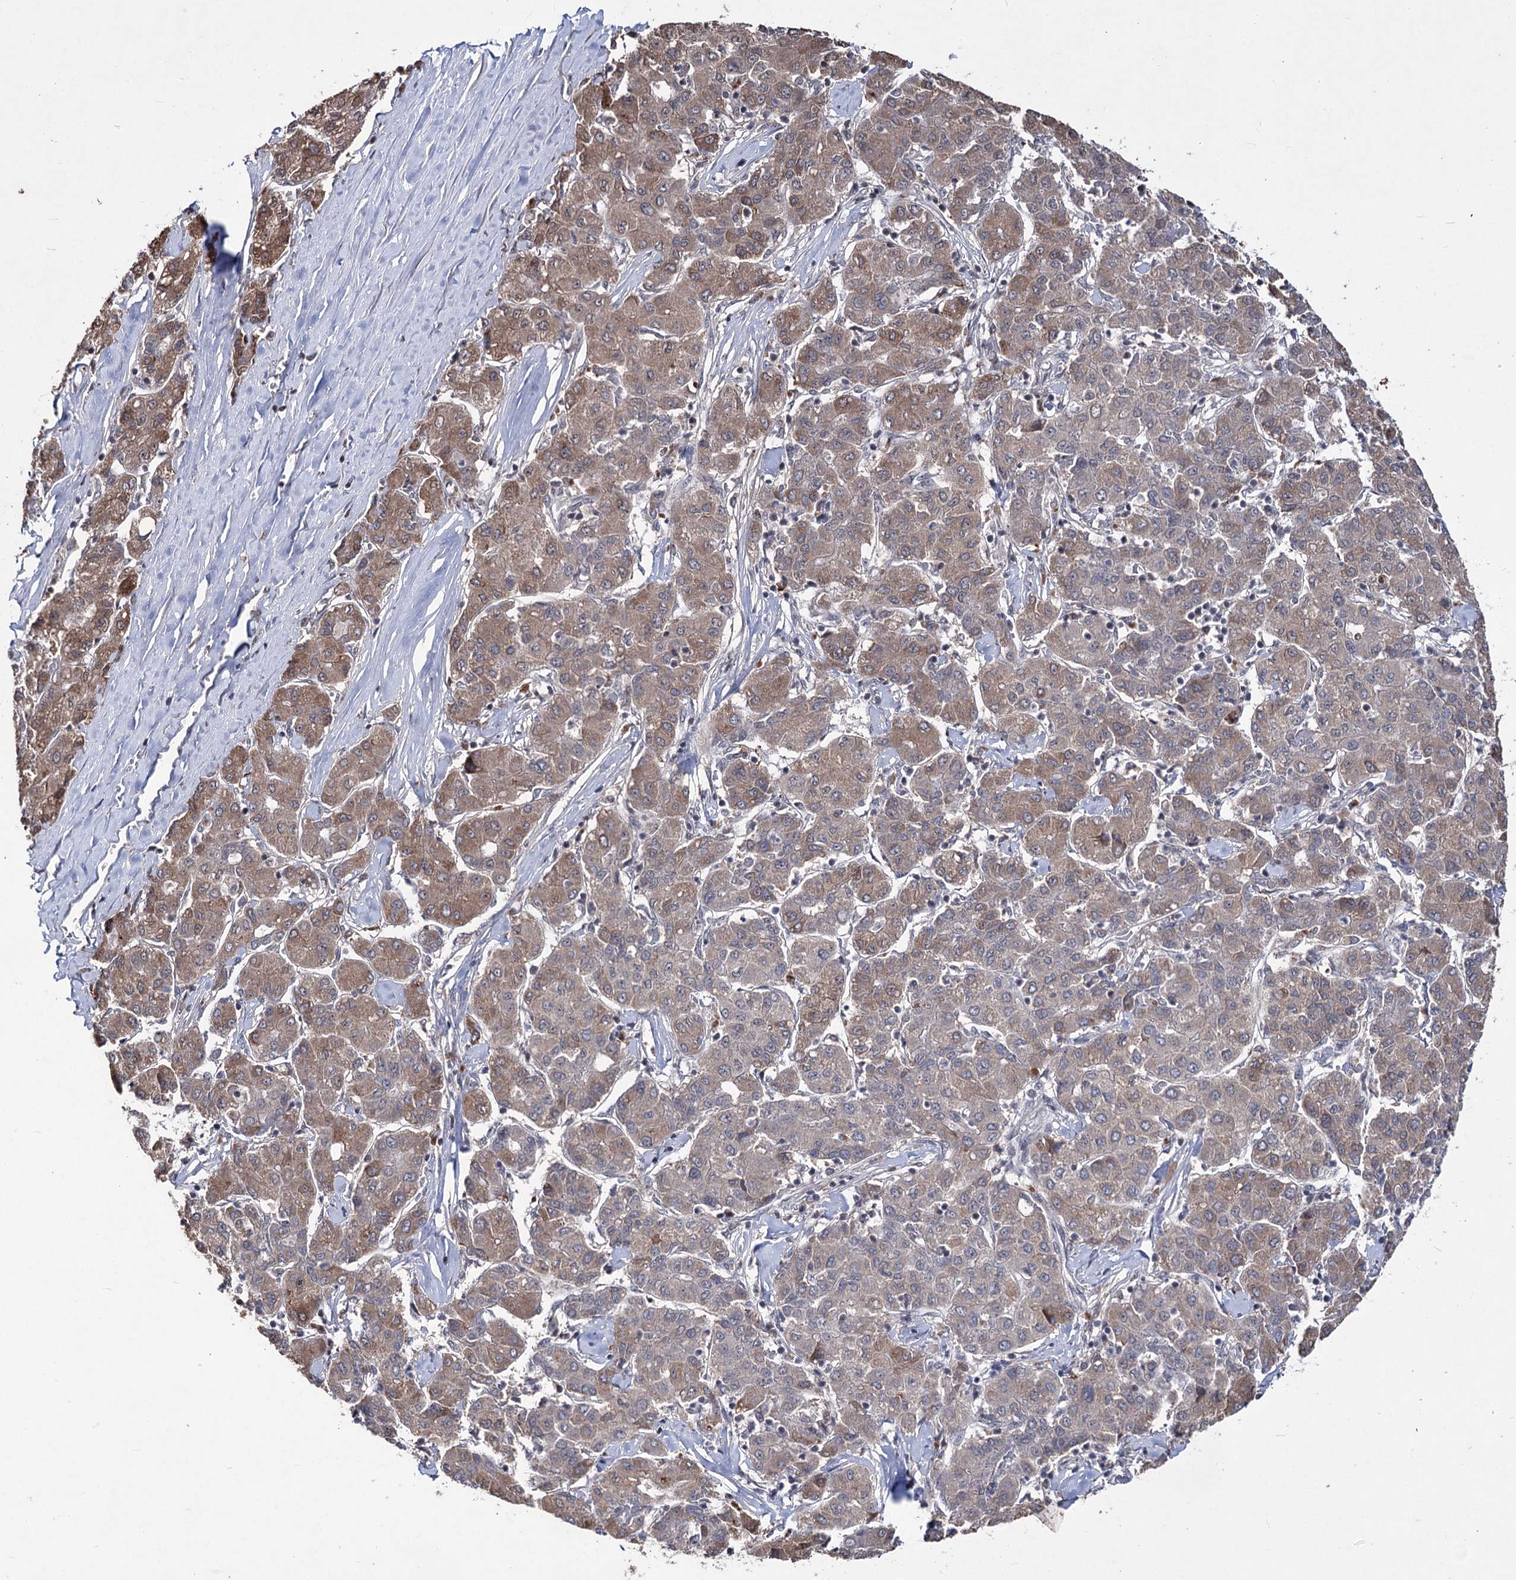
{"staining": {"intensity": "weak", "quantity": ">75%", "location": "cytoplasmic/membranous"}, "tissue": "liver cancer", "cell_type": "Tumor cells", "image_type": "cancer", "snomed": [{"axis": "morphology", "description": "Carcinoma, Hepatocellular, NOS"}, {"axis": "topography", "description": "Liver"}], "caption": "Weak cytoplasmic/membranous expression for a protein is present in approximately >75% of tumor cells of liver cancer (hepatocellular carcinoma) using immunohistochemistry.", "gene": "VGLL4", "patient": {"sex": "male", "age": 65}}